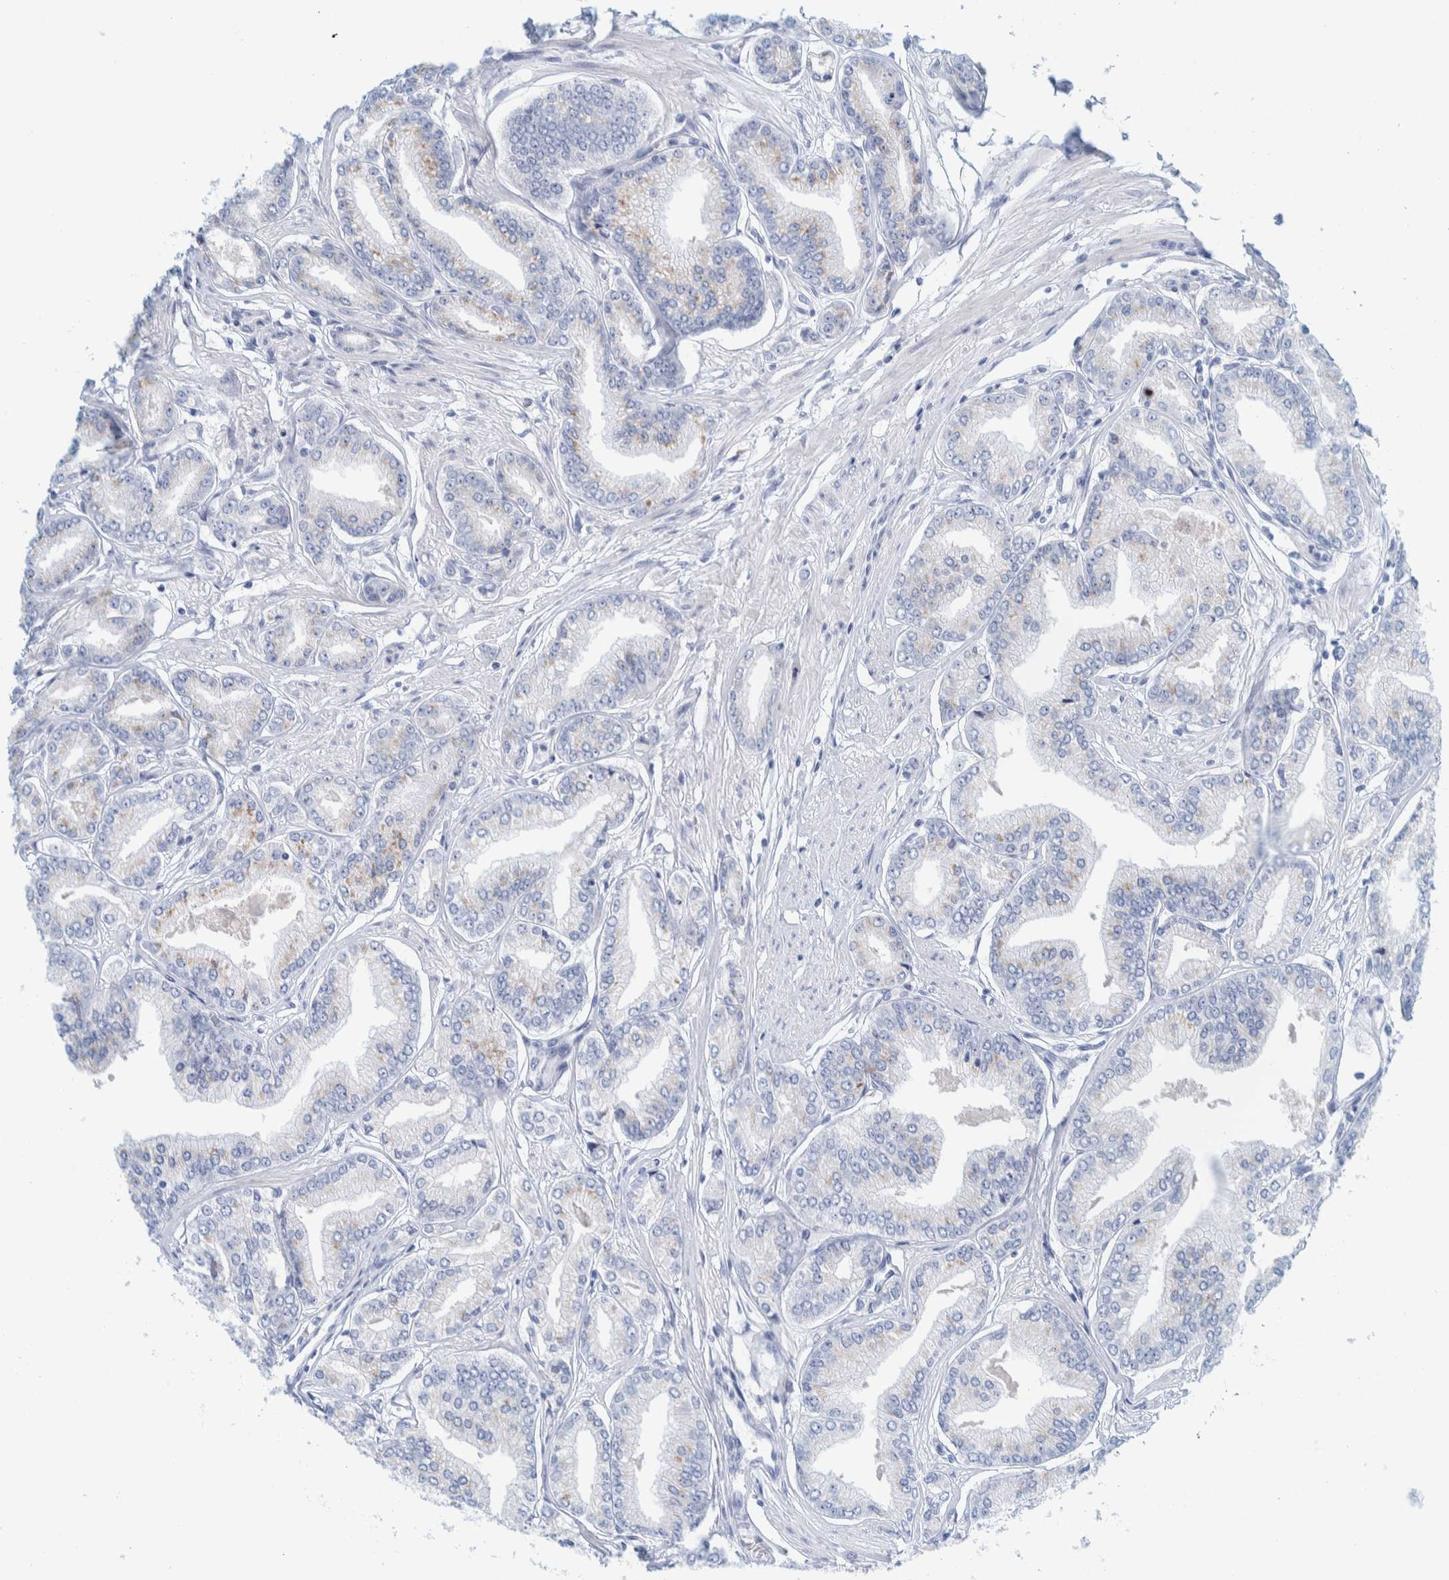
{"staining": {"intensity": "negative", "quantity": "none", "location": "none"}, "tissue": "prostate cancer", "cell_type": "Tumor cells", "image_type": "cancer", "snomed": [{"axis": "morphology", "description": "Adenocarcinoma, Low grade"}, {"axis": "topography", "description": "Prostate"}], "caption": "High power microscopy histopathology image of an immunohistochemistry image of prostate cancer, revealing no significant positivity in tumor cells.", "gene": "MOG", "patient": {"sex": "male", "age": 52}}